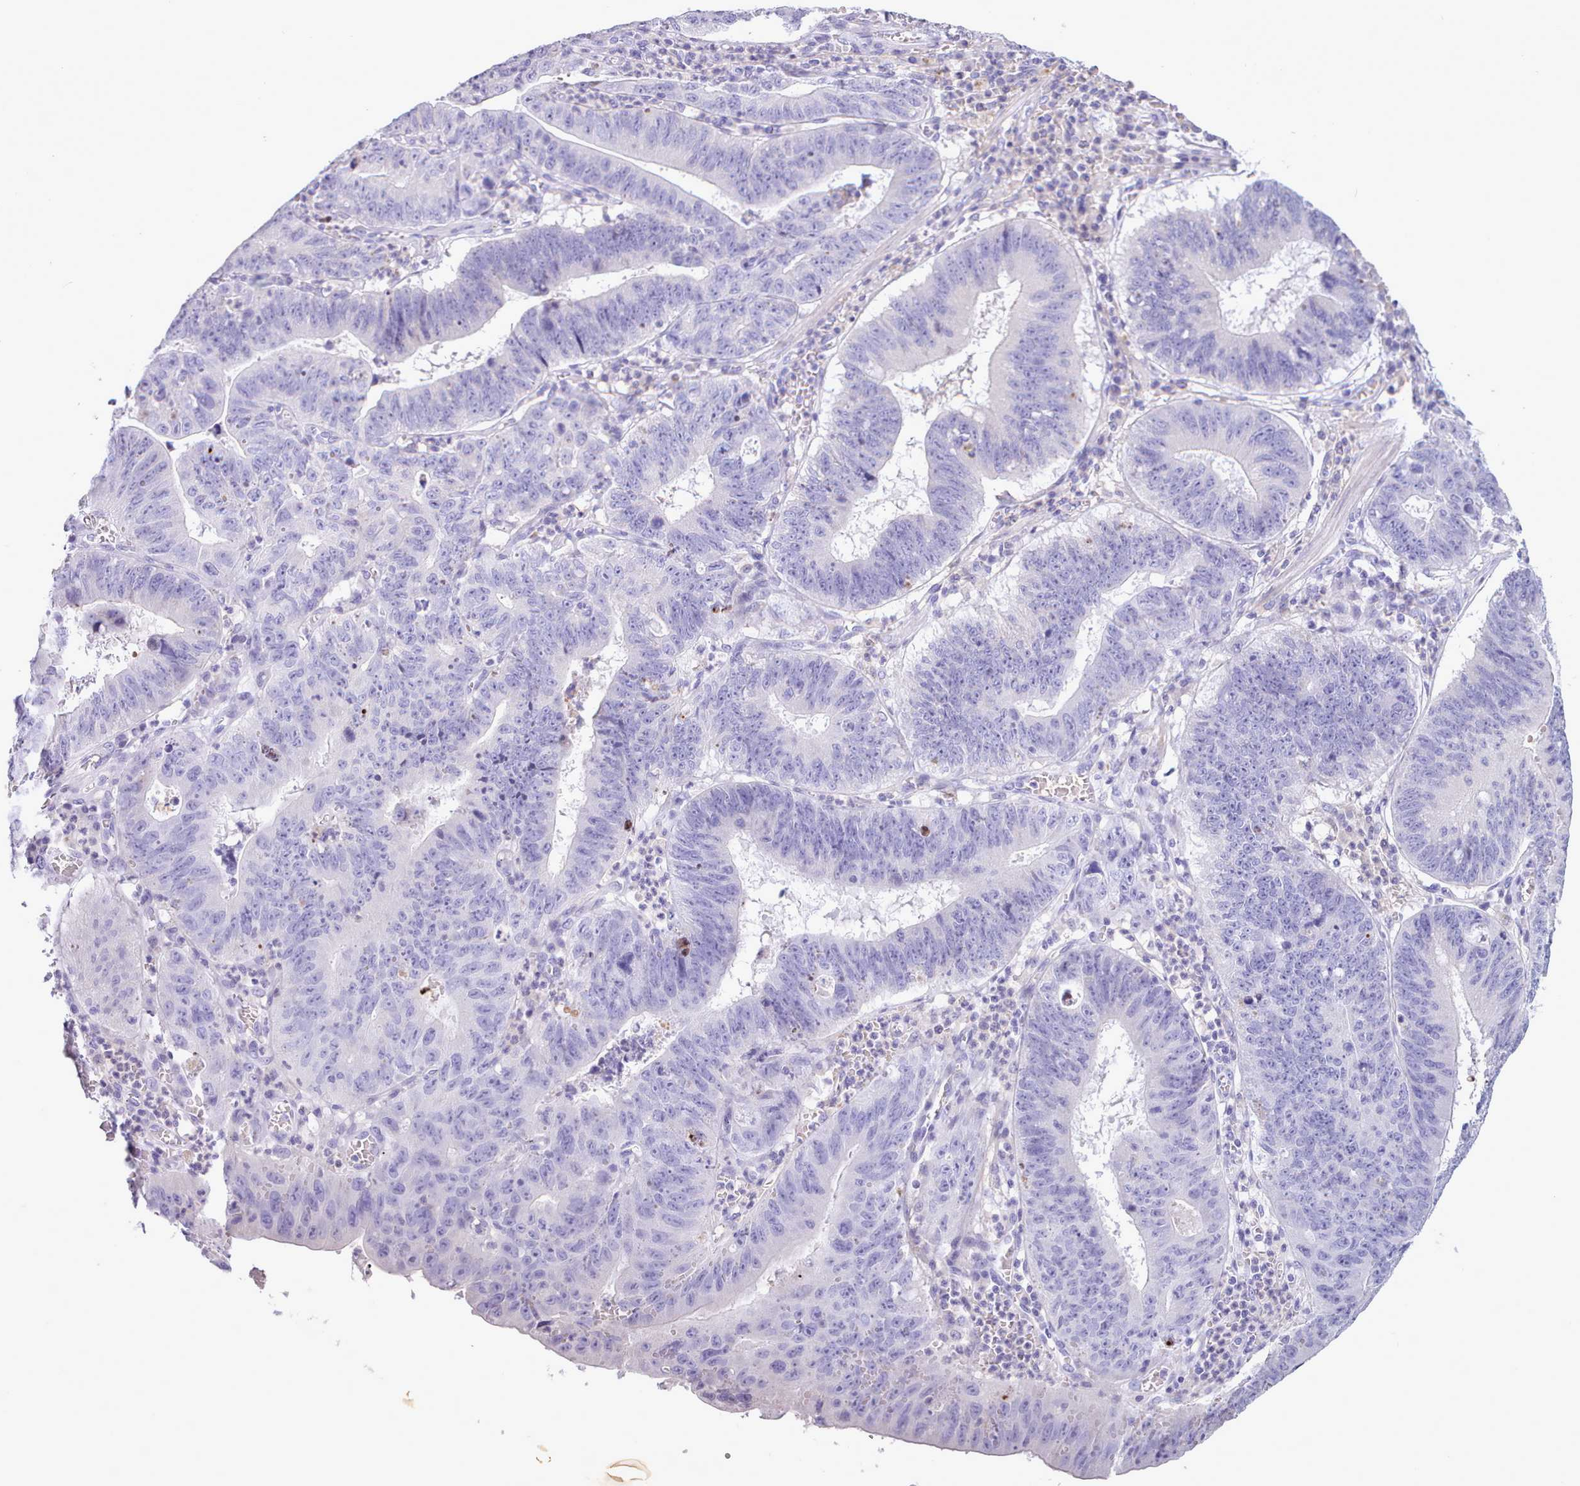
{"staining": {"intensity": "negative", "quantity": "none", "location": "none"}, "tissue": "stomach cancer", "cell_type": "Tumor cells", "image_type": "cancer", "snomed": [{"axis": "morphology", "description": "Adenocarcinoma, NOS"}, {"axis": "topography", "description": "Stomach"}], "caption": "Tumor cells are negative for brown protein staining in stomach cancer.", "gene": "CYP2A13", "patient": {"sex": "male", "age": 59}}